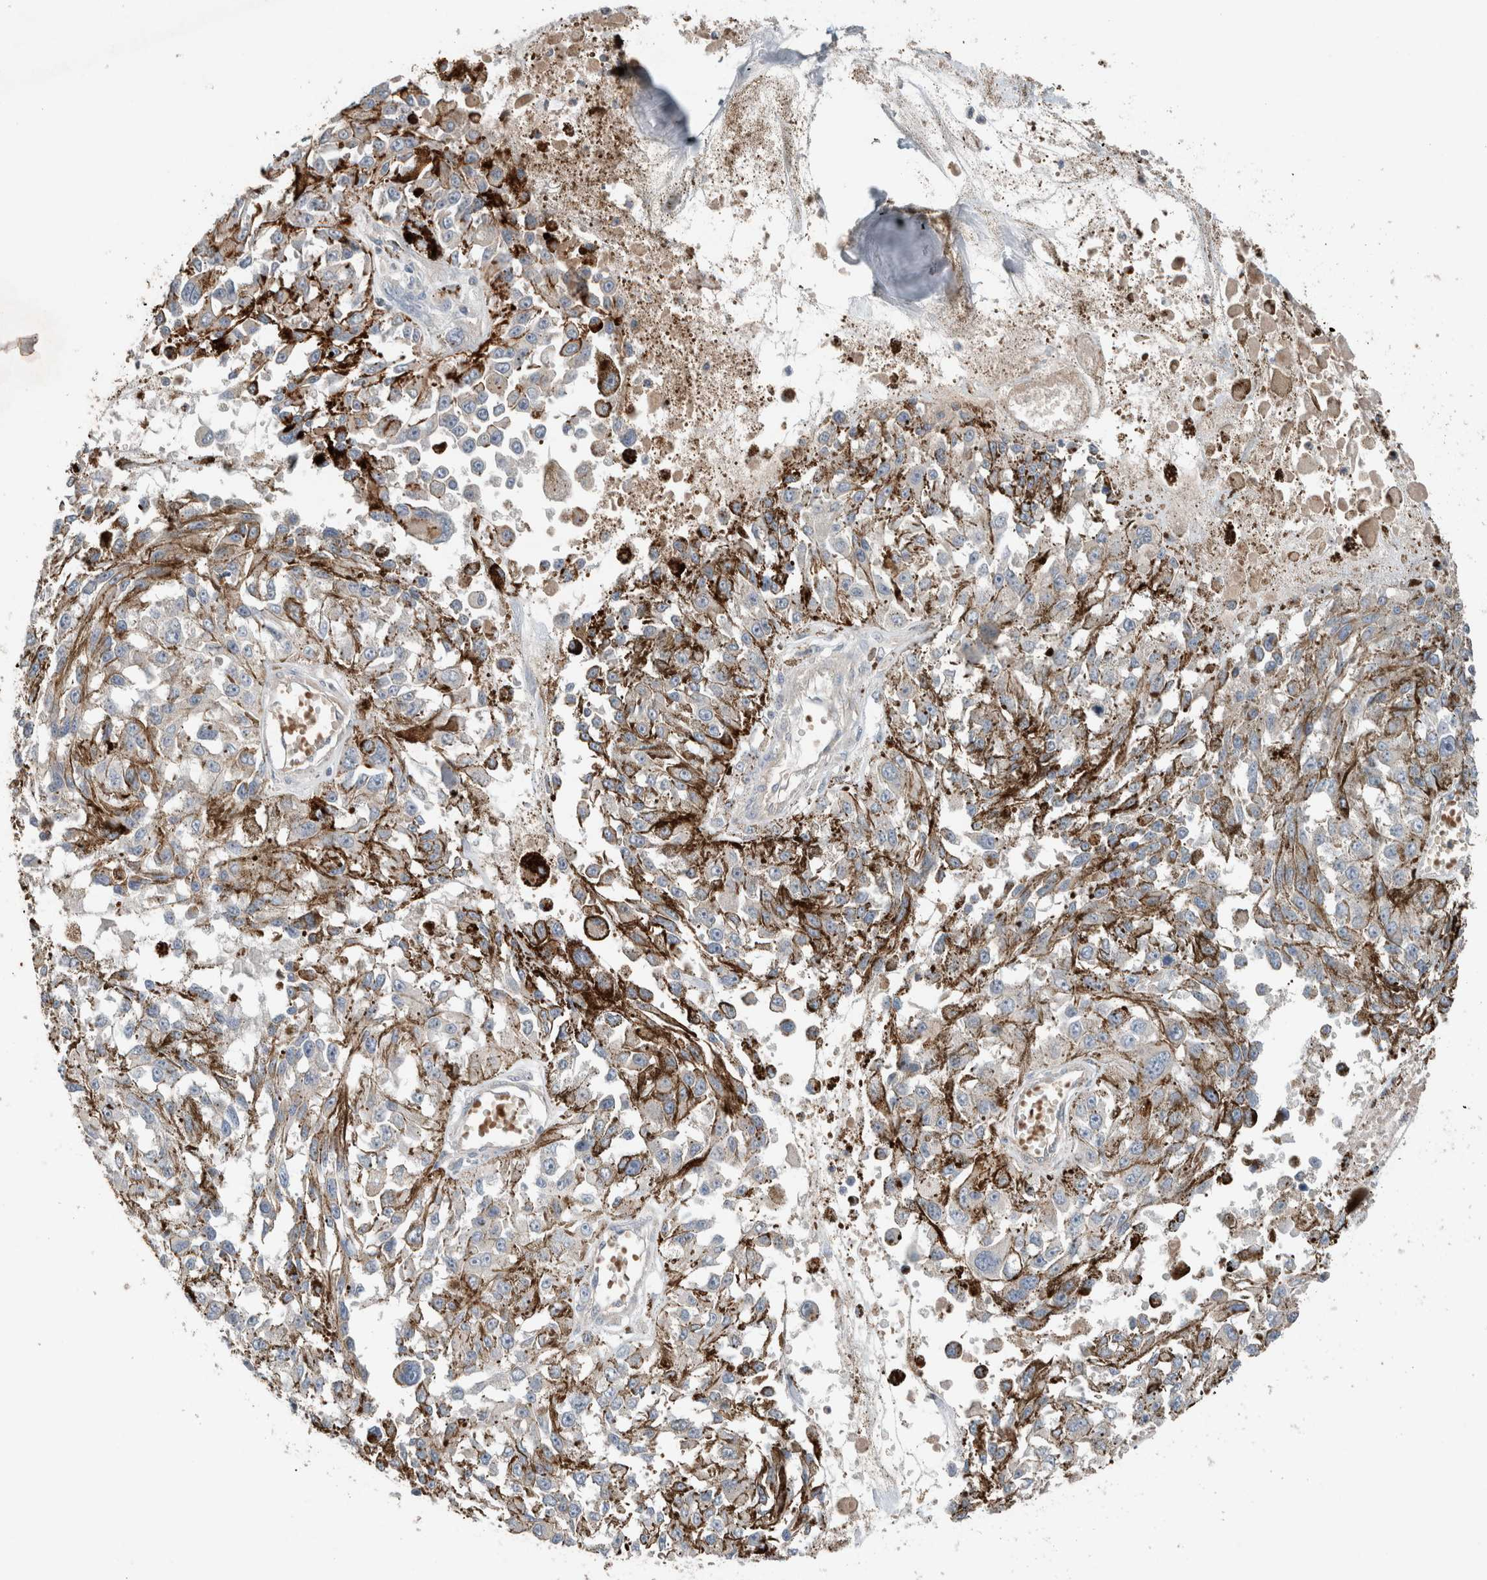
{"staining": {"intensity": "negative", "quantity": "none", "location": "none"}, "tissue": "melanoma", "cell_type": "Tumor cells", "image_type": "cancer", "snomed": [{"axis": "morphology", "description": "Malignant melanoma, Metastatic site"}, {"axis": "topography", "description": "Lymph node"}], "caption": "Micrograph shows no protein staining in tumor cells of malignant melanoma (metastatic site) tissue.", "gene": "UGCG", "patient": {"sex": "male", "age": 59}}